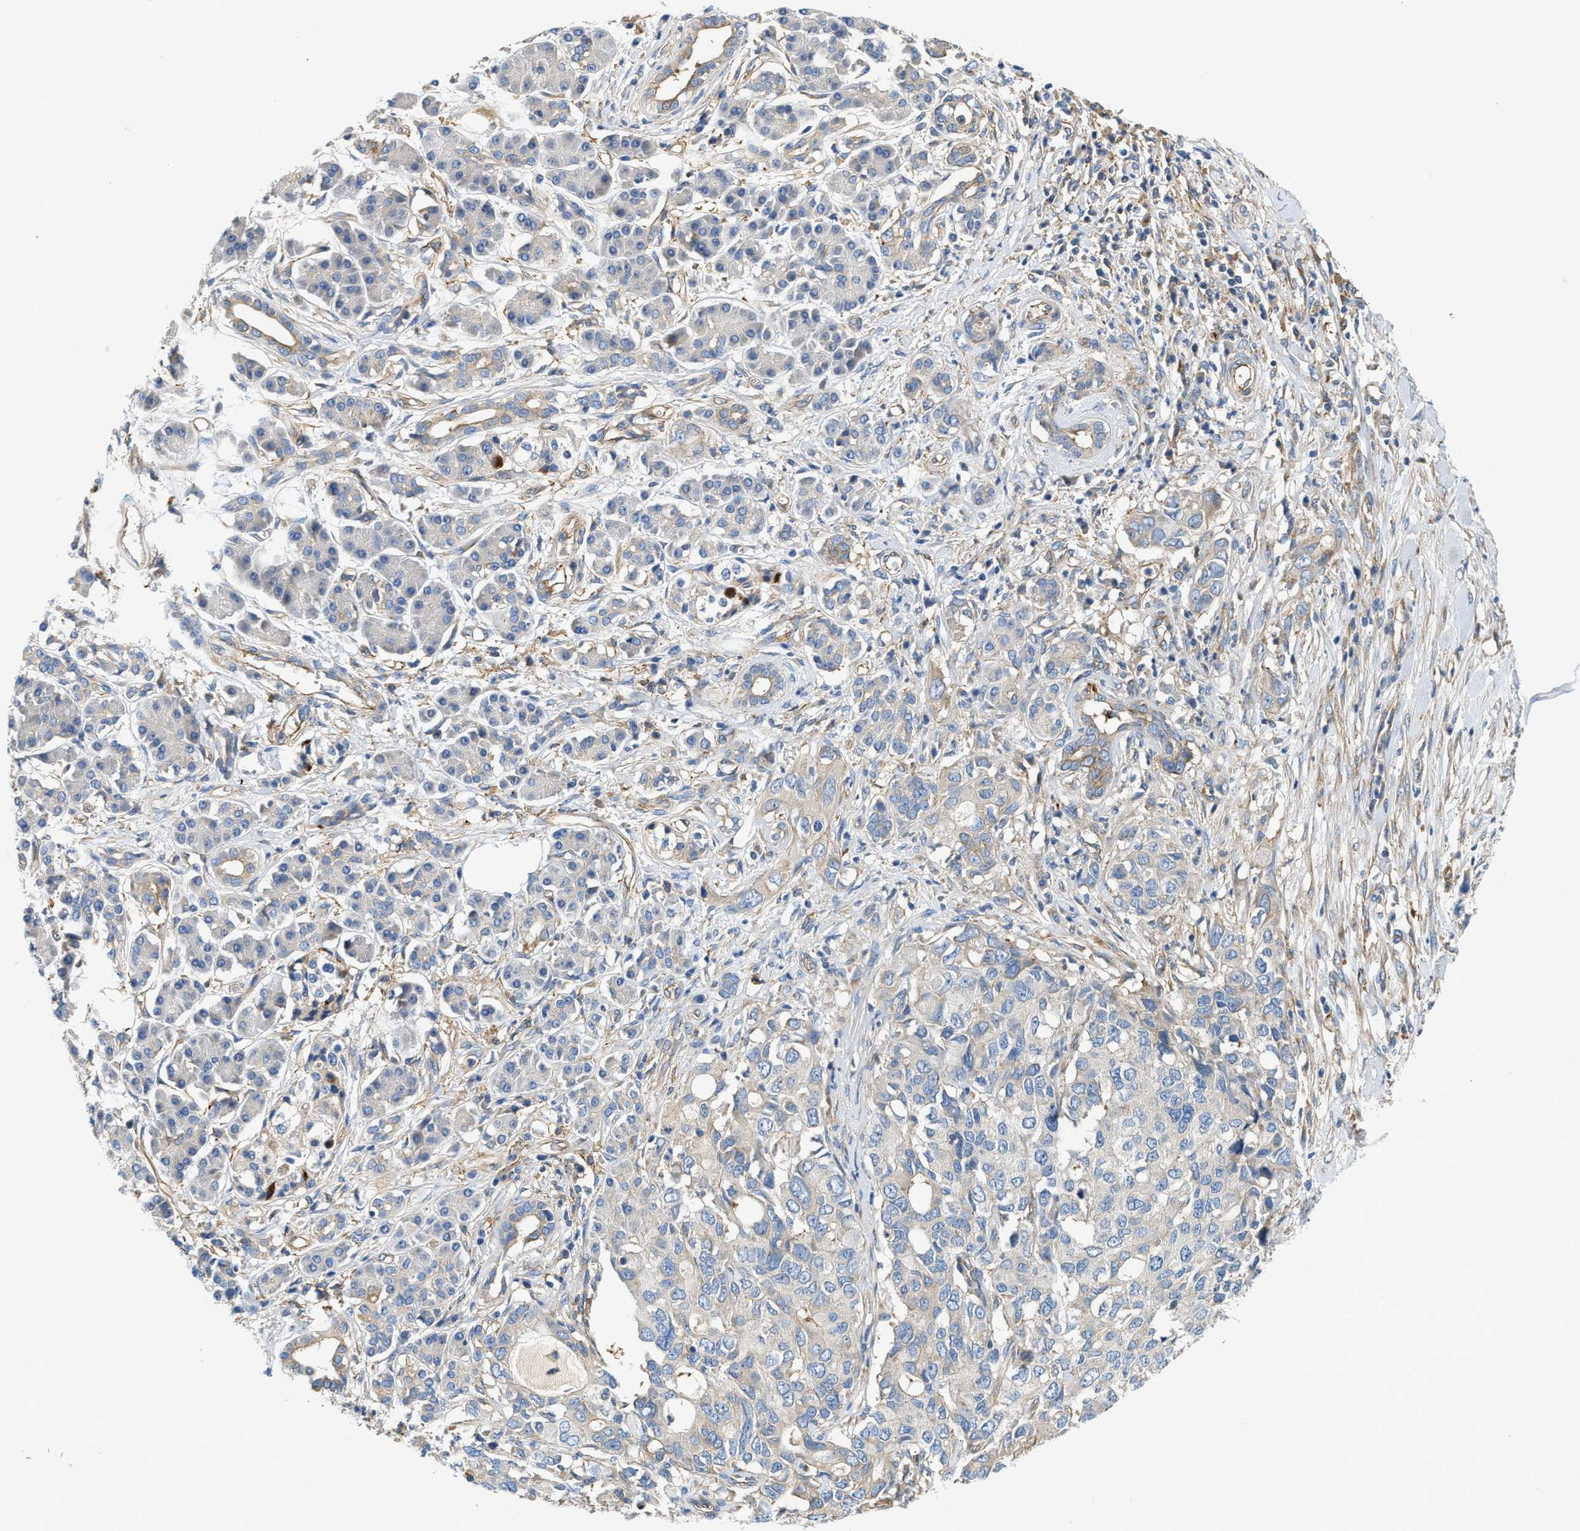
{"staining": {"intensity": "weak", "quantity": "<25%", "location": "cytoplasmic/membranous"}, "tissue": "pancreatic cancer", "cell_type": "Tumor cells", "image_type": "cancer", "snomed": [{"axis": "morphology", "description": "Adenocarcinoma, NOS"}, {"axis": "topography", "description": "Pancreas"}], "caption": "The histopathology image demonstrates no staining of tumor cells in pancreatic cancer. The staining was performed using DAB (3,3'-diaminobenzidine) to visualize the protein expression in brown, while the nuclei were stained in blue with hematoxylin (Magnification: 20x).", "gene": "NSUN7", "patient": {"sex": "female", "age": 56}}